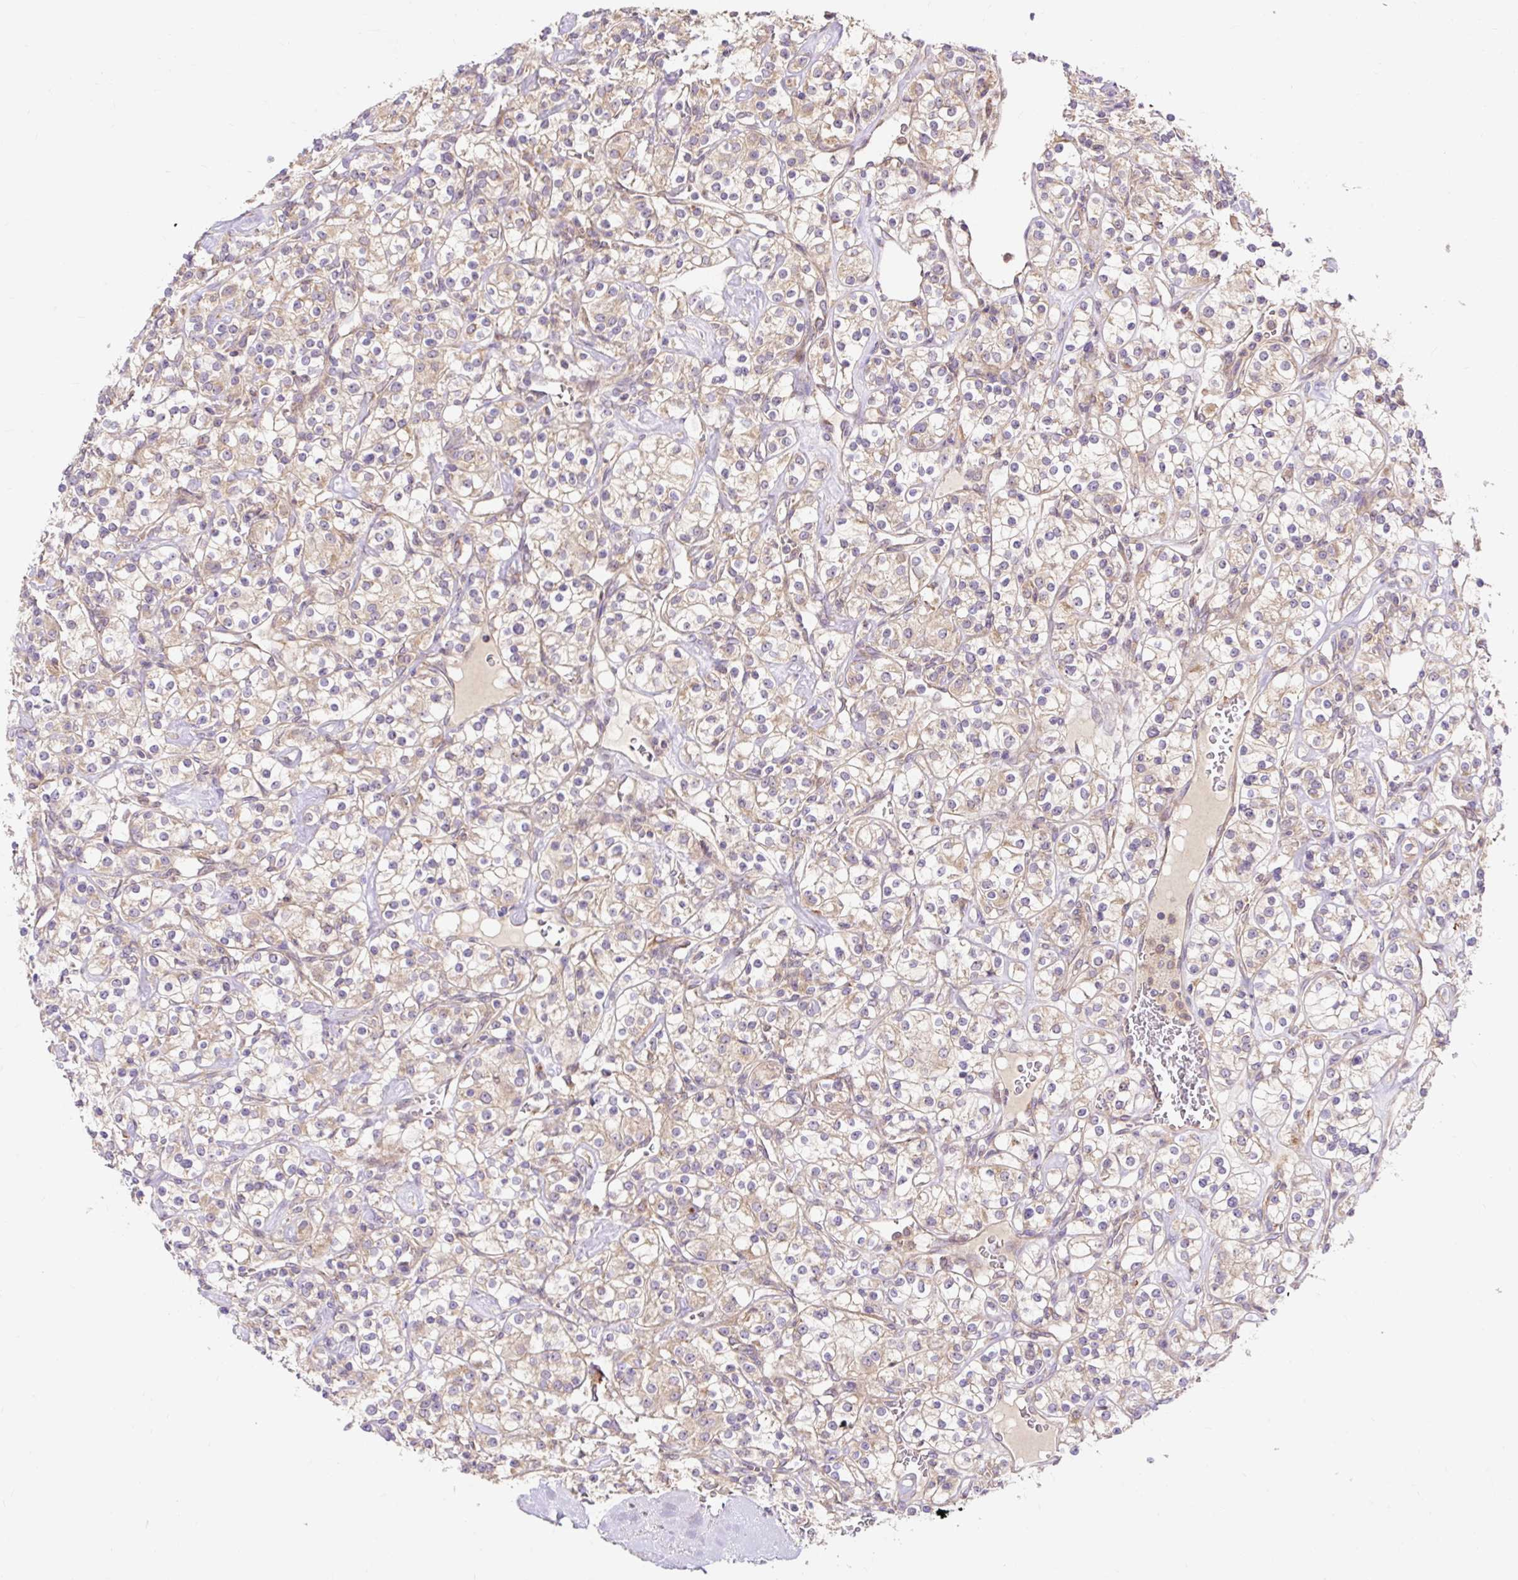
{"staining": {"intensity": "weak", "quantity": ">75%", "location": "cytoplasmic/membranous"}, "tissue": "renal cancer", "cell_type": "Tumor cells", "image_type": "cancer", "snomed": [{"axis": "morphology", "description": "Adenocarcinoma, NOS"}, {"axis": "topography", "description": "Kidney"}], "caption": "Immunohistochemistry (DAB (3,3'-diaminobenzidine)) staining of renal cancer shows weak cytoplasmic/membranous protein positivity in approximately >75% of tumor cells.", "gene": "TRIAP1", "patient": {"sex": "male", "age": 77}}